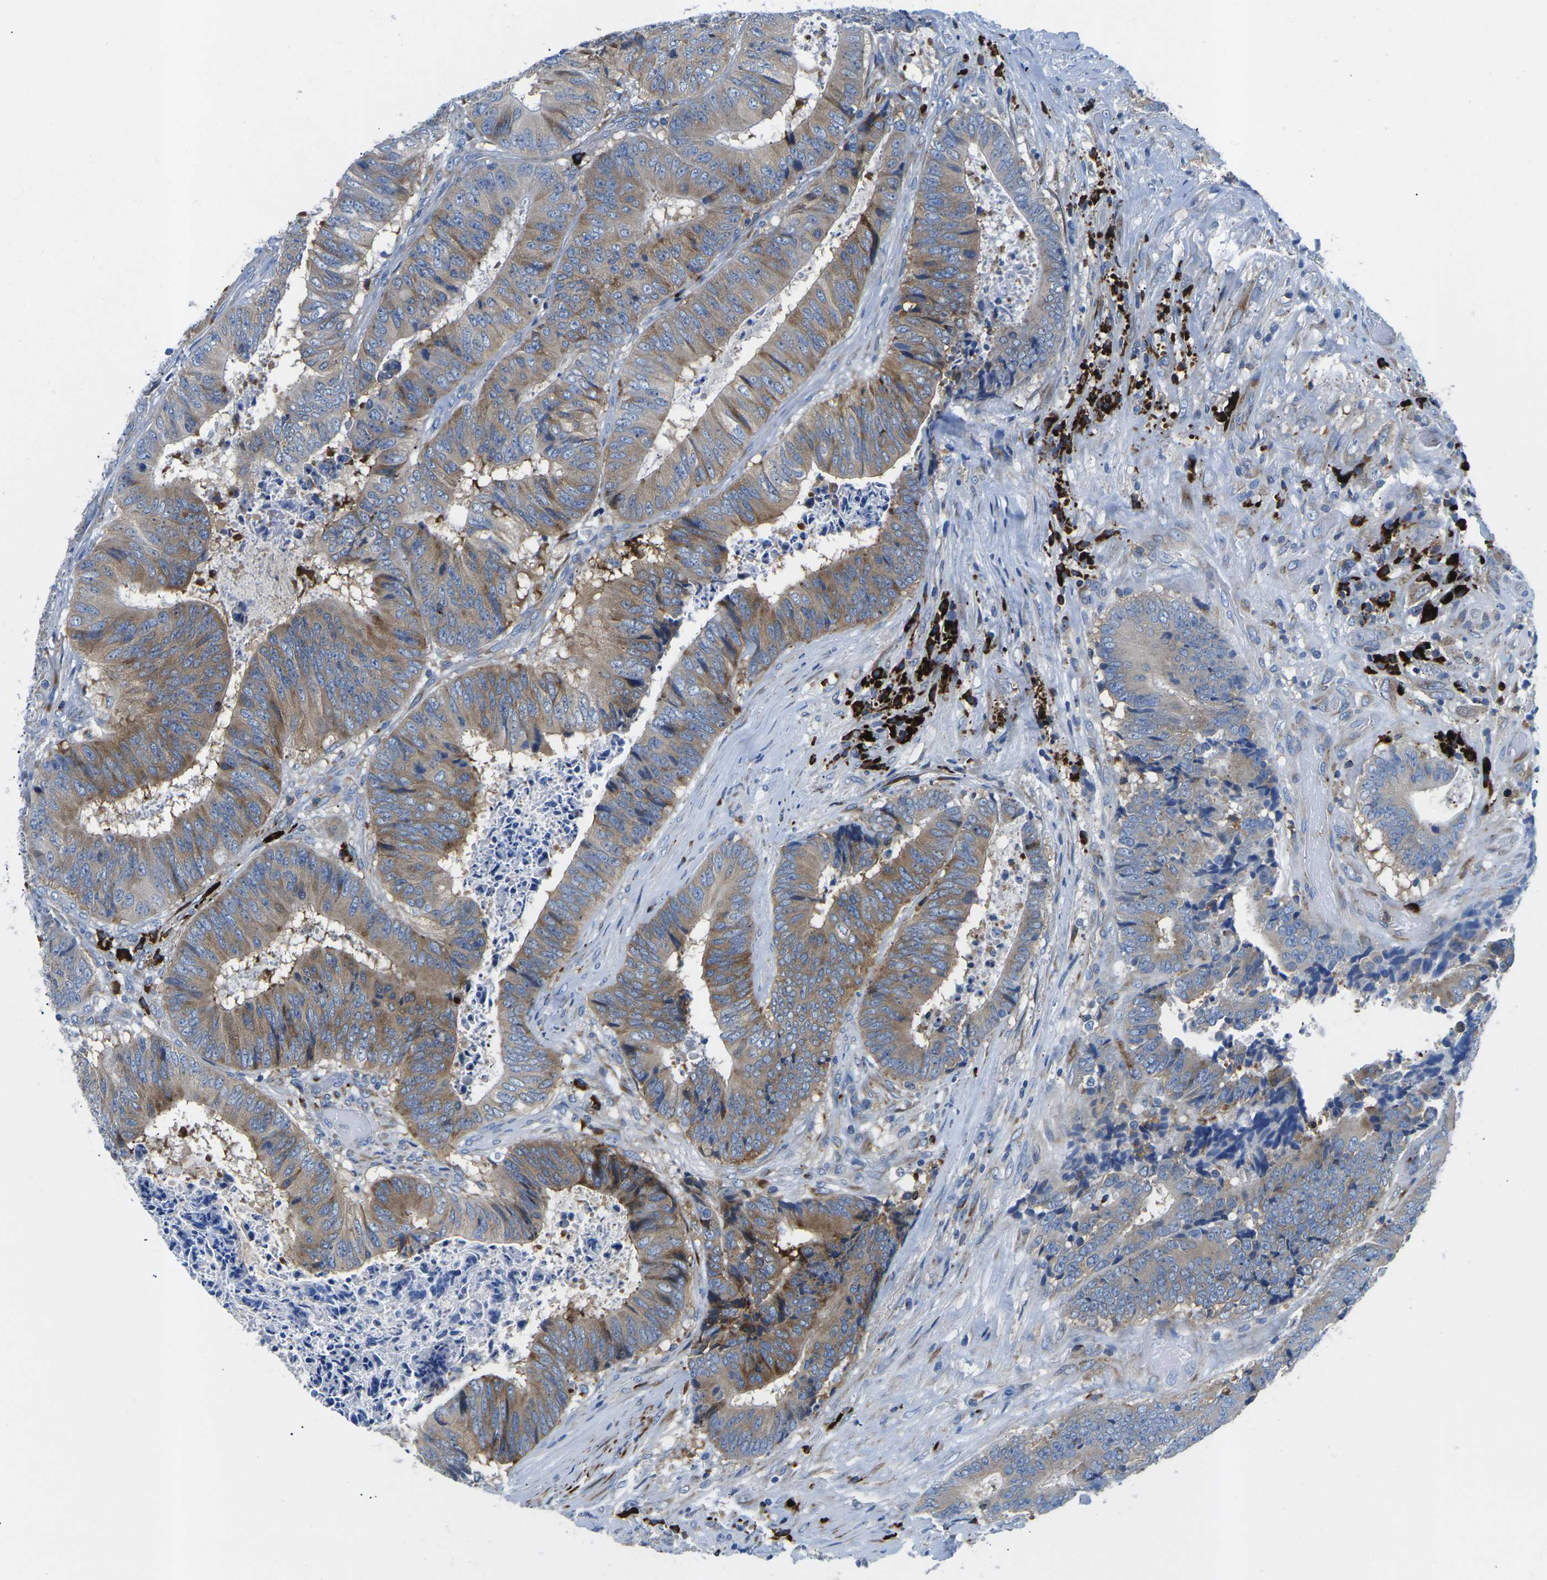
{"staining": {"intensity": "moderate", "quantity": "25%-75%", "location": "cytoplasmic/membranous"}, "tissue": "colorectal cancer", "cell_type": "Tumor cells", "image_type": "cancer", "snomed": [{"axis": "morphology", "description": "Adenocarcinoma, NOS"}, {"axis": "topography", "description": "Rectum"}], "caption": "Human colorectal adenocarcinoma stained for a protein (brown) displays moderate cytoplasmic/membranous positive expression in about 25%-75% of tumor cells.", "gene": "MC4R", "patient": {"sex": "male", "age": 72}}